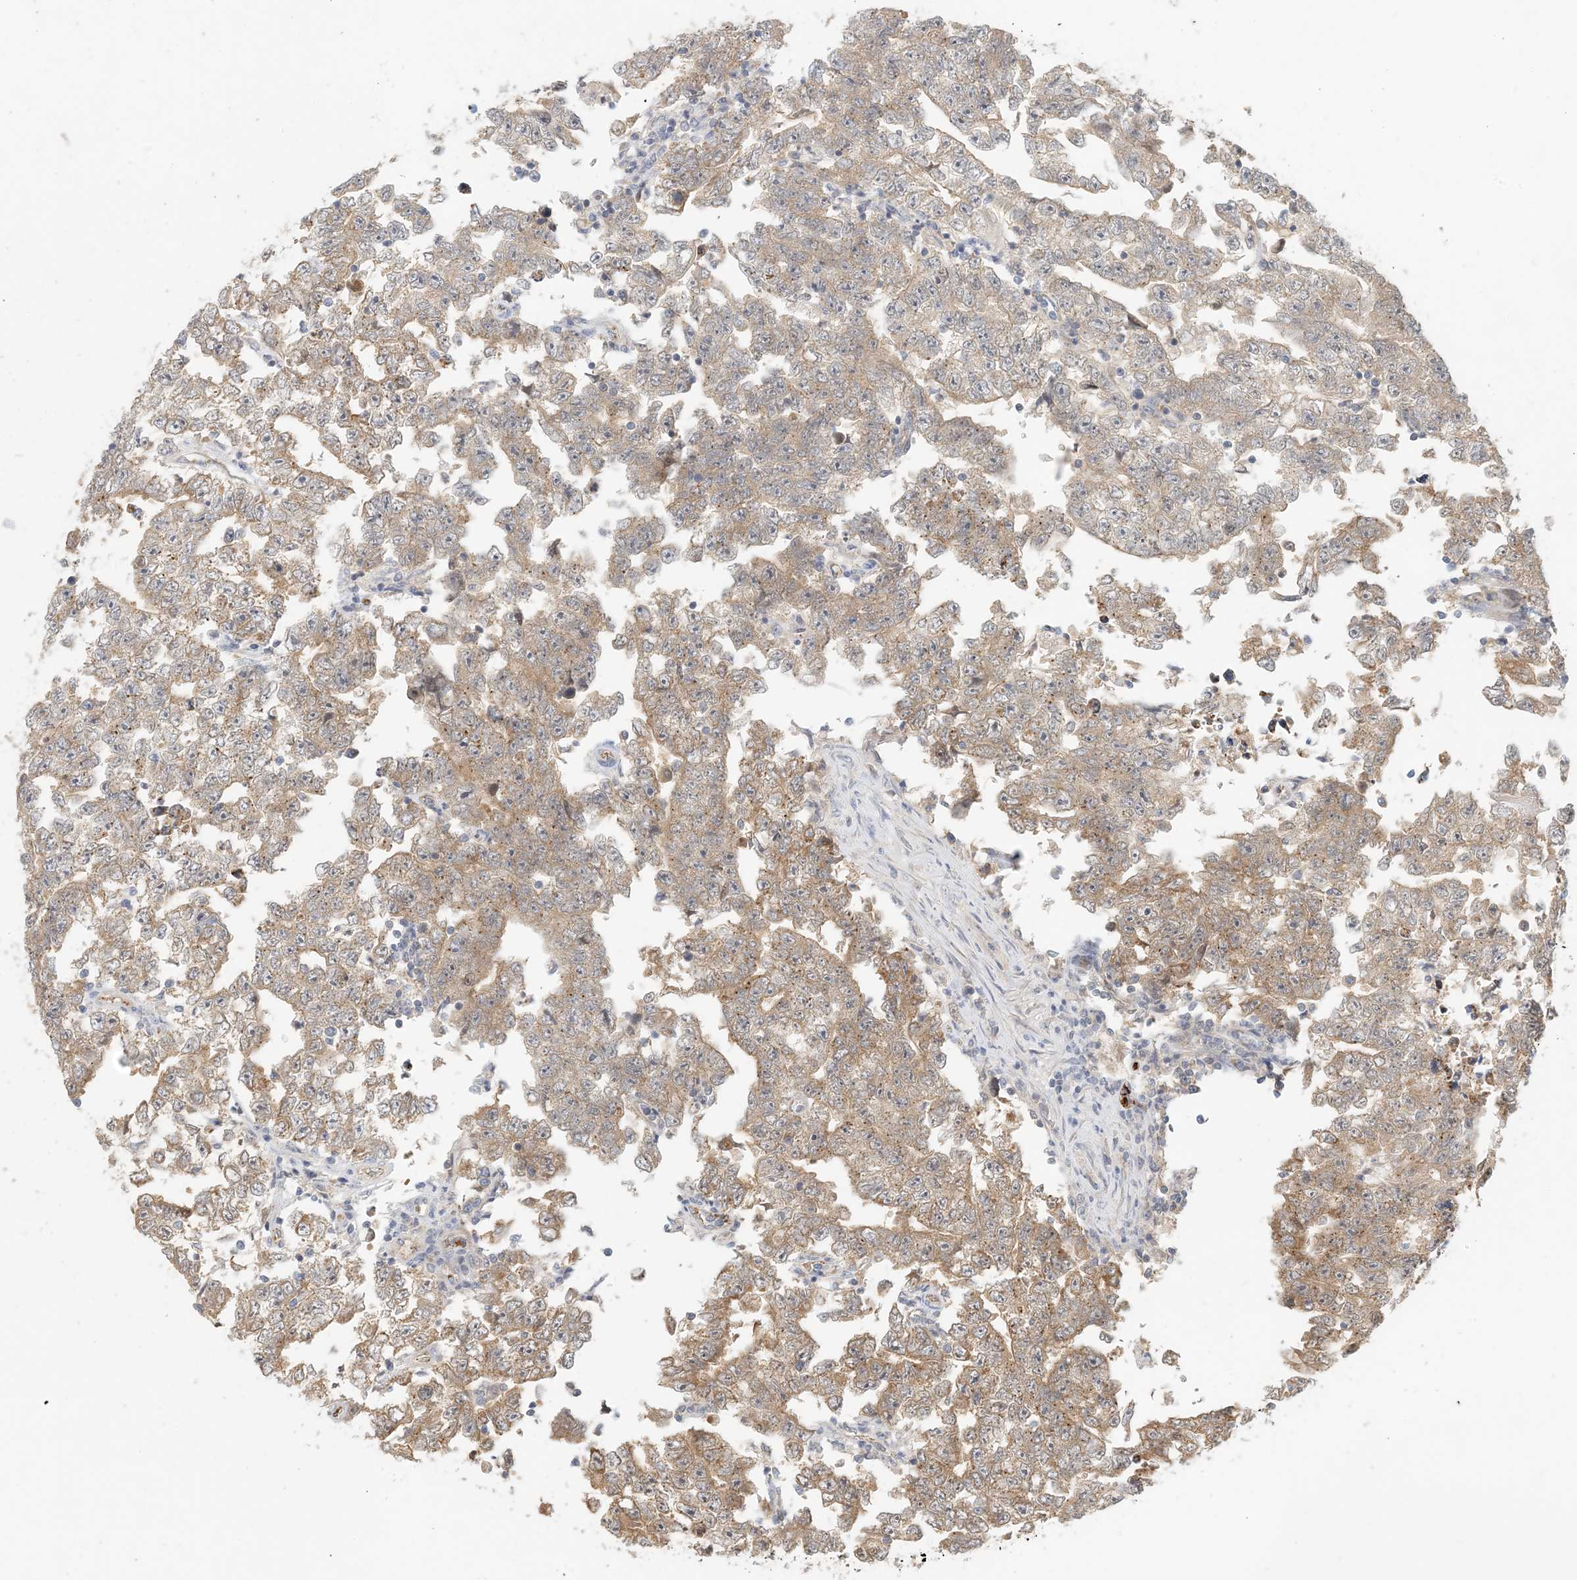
{"staining": {"intensity": "moderate", "quantity": "25%-75%", "location": "cytoplasmic/membranous"}, "tissue": "testis cancer", "cell_type": "Tumor cells", "image_type": "cancer", "snomed": [{"axis": "morphology", "description": "Carcinoma, Embryonal, NOS"}, {"axis": "topography", "description": "Testis"}], "caption": "Immunohistochemical staining of human testis cancer (embryonal carcinoma) shows medium levels of moderate cytoplasmic/membranous staining in about 25%-75% of tumor cells.", "gene": "ZBTB3", "patient": {"sex": "male", "age": 25}}